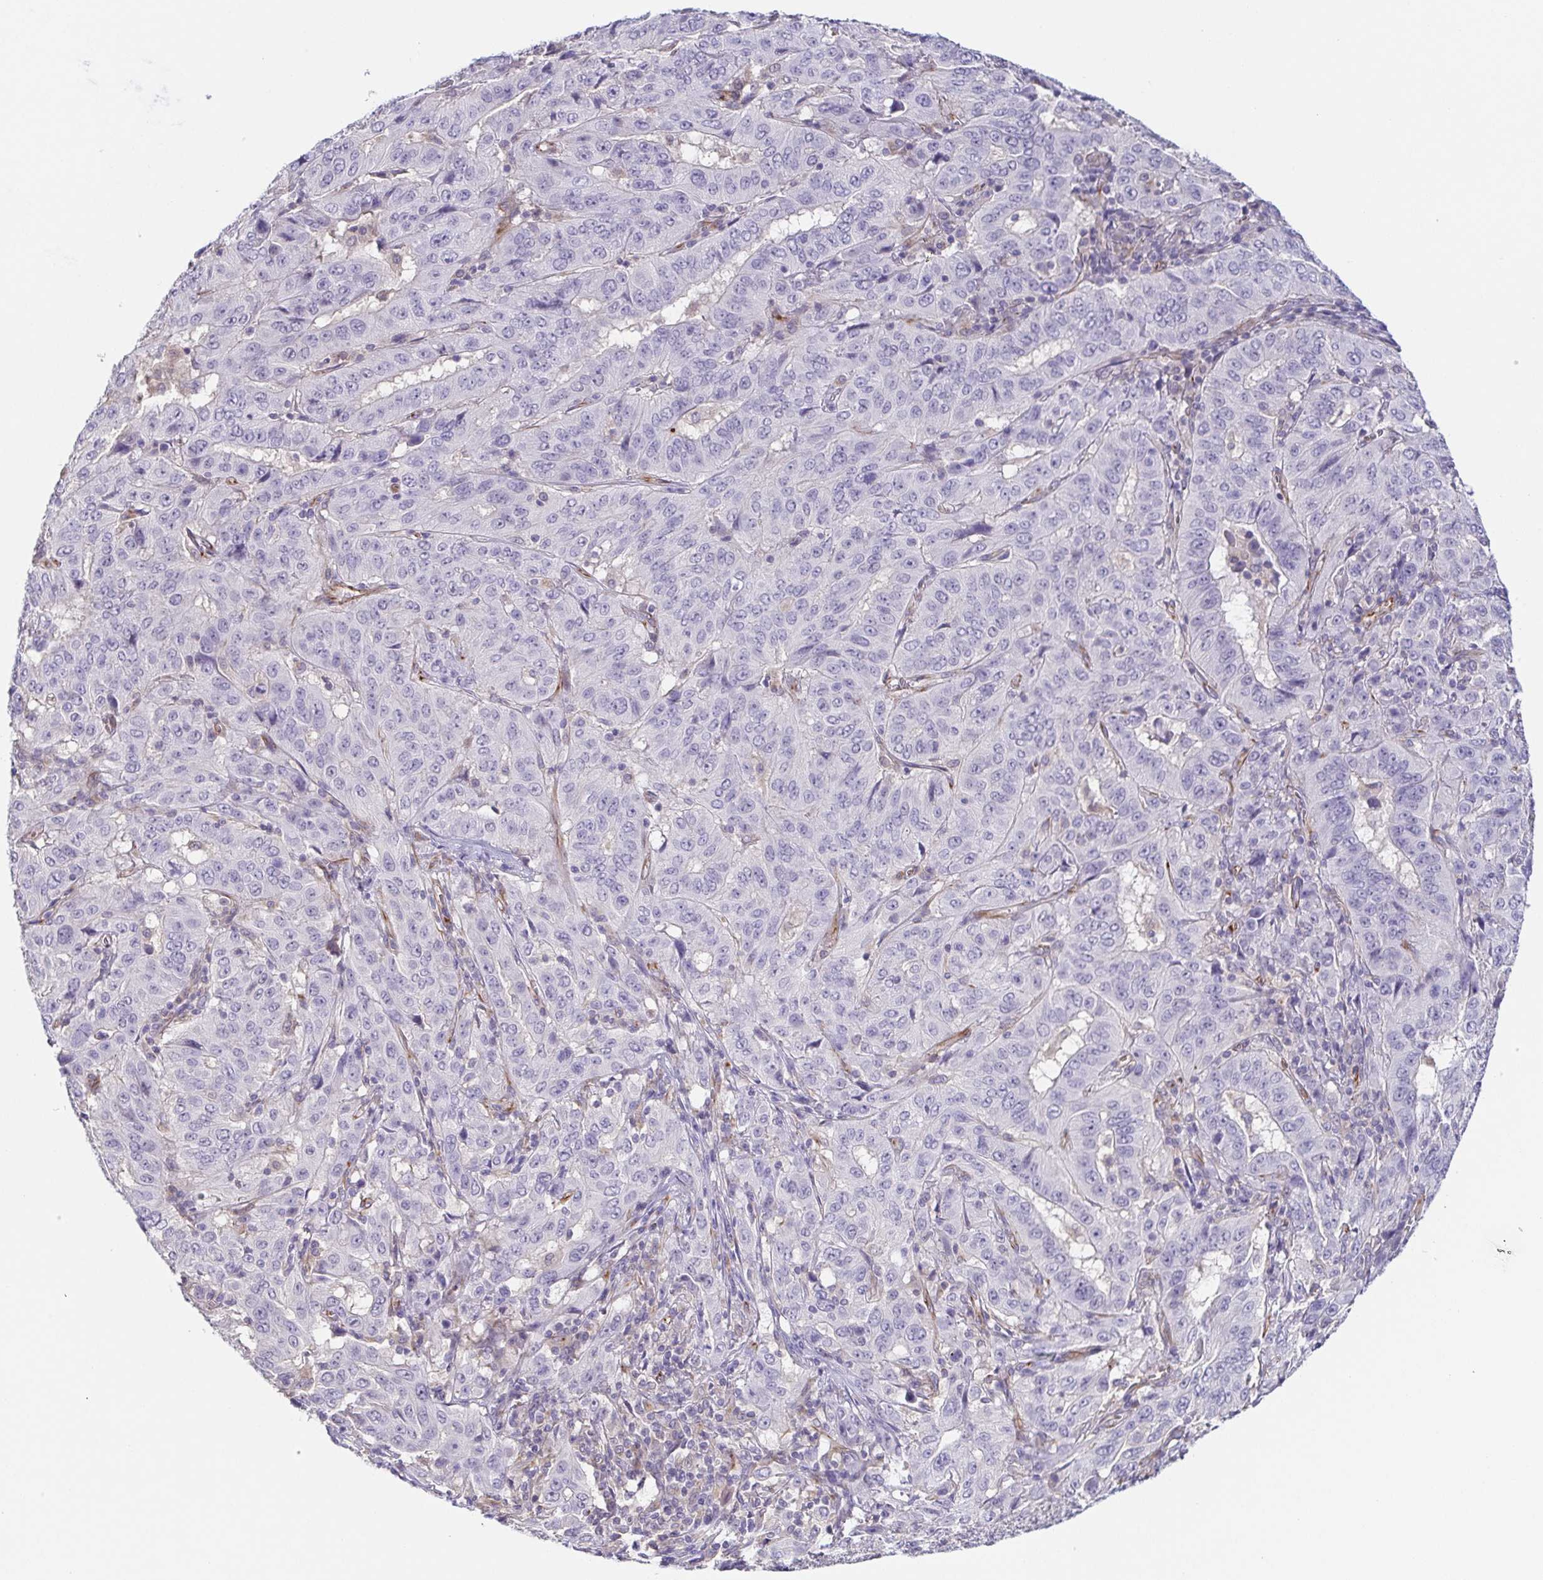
{"staining": {"intensity": "negative", "quantity": "none", "location": "none"}, "tissue": "pancreatic cancer", "cell_type": "Tumor cells", "image_type": "cancer", "snomed": [{"axis": "morphology", "description": "Adenocarcinoma, NOS"}, {"axis": "topography", "description": "Pancreas"}], "caption": "Tumor cells show no significant expression in pancreatic adenocarcinoma.", "gene": "COL17A1", "patient": {"sex": "male", "age": 63}}